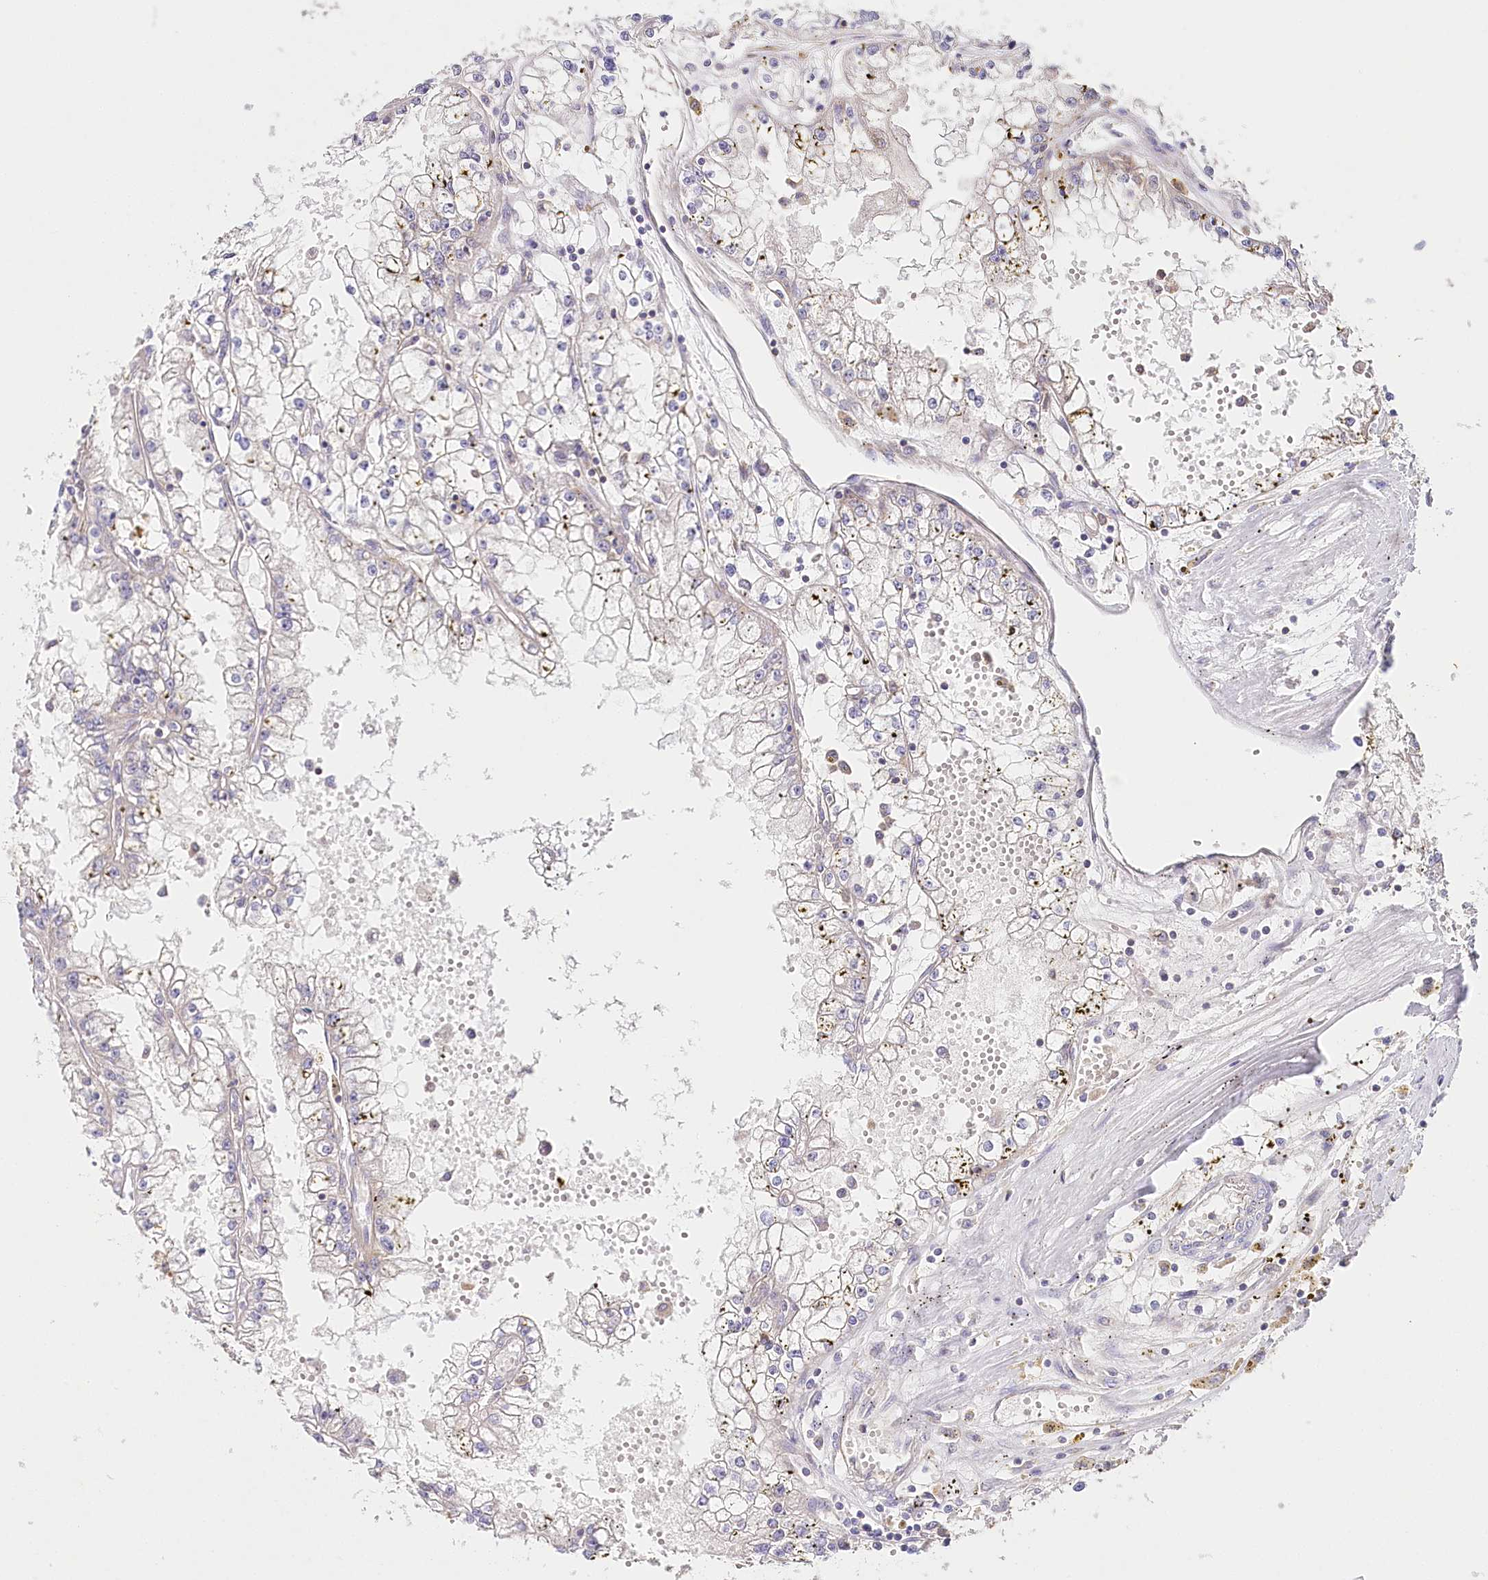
{"staining": {"intensity": "negative", "quantity": "none", "location": "none"}, "tissue": "renal cancer", "cell_type": "Tumor cells", "image_type": "cancer", "snomed": [{"axis": "morphology", "description": "Adenocarcinoma, NOS"}, {"axis": "topography", "description": "Kidney"}], "caption": "IHC of human renal adenocarcinoma displays no staining in tumor cells.", "gene": "ABRAXAS2", "patient": {"sex": "male", "age": 56}}